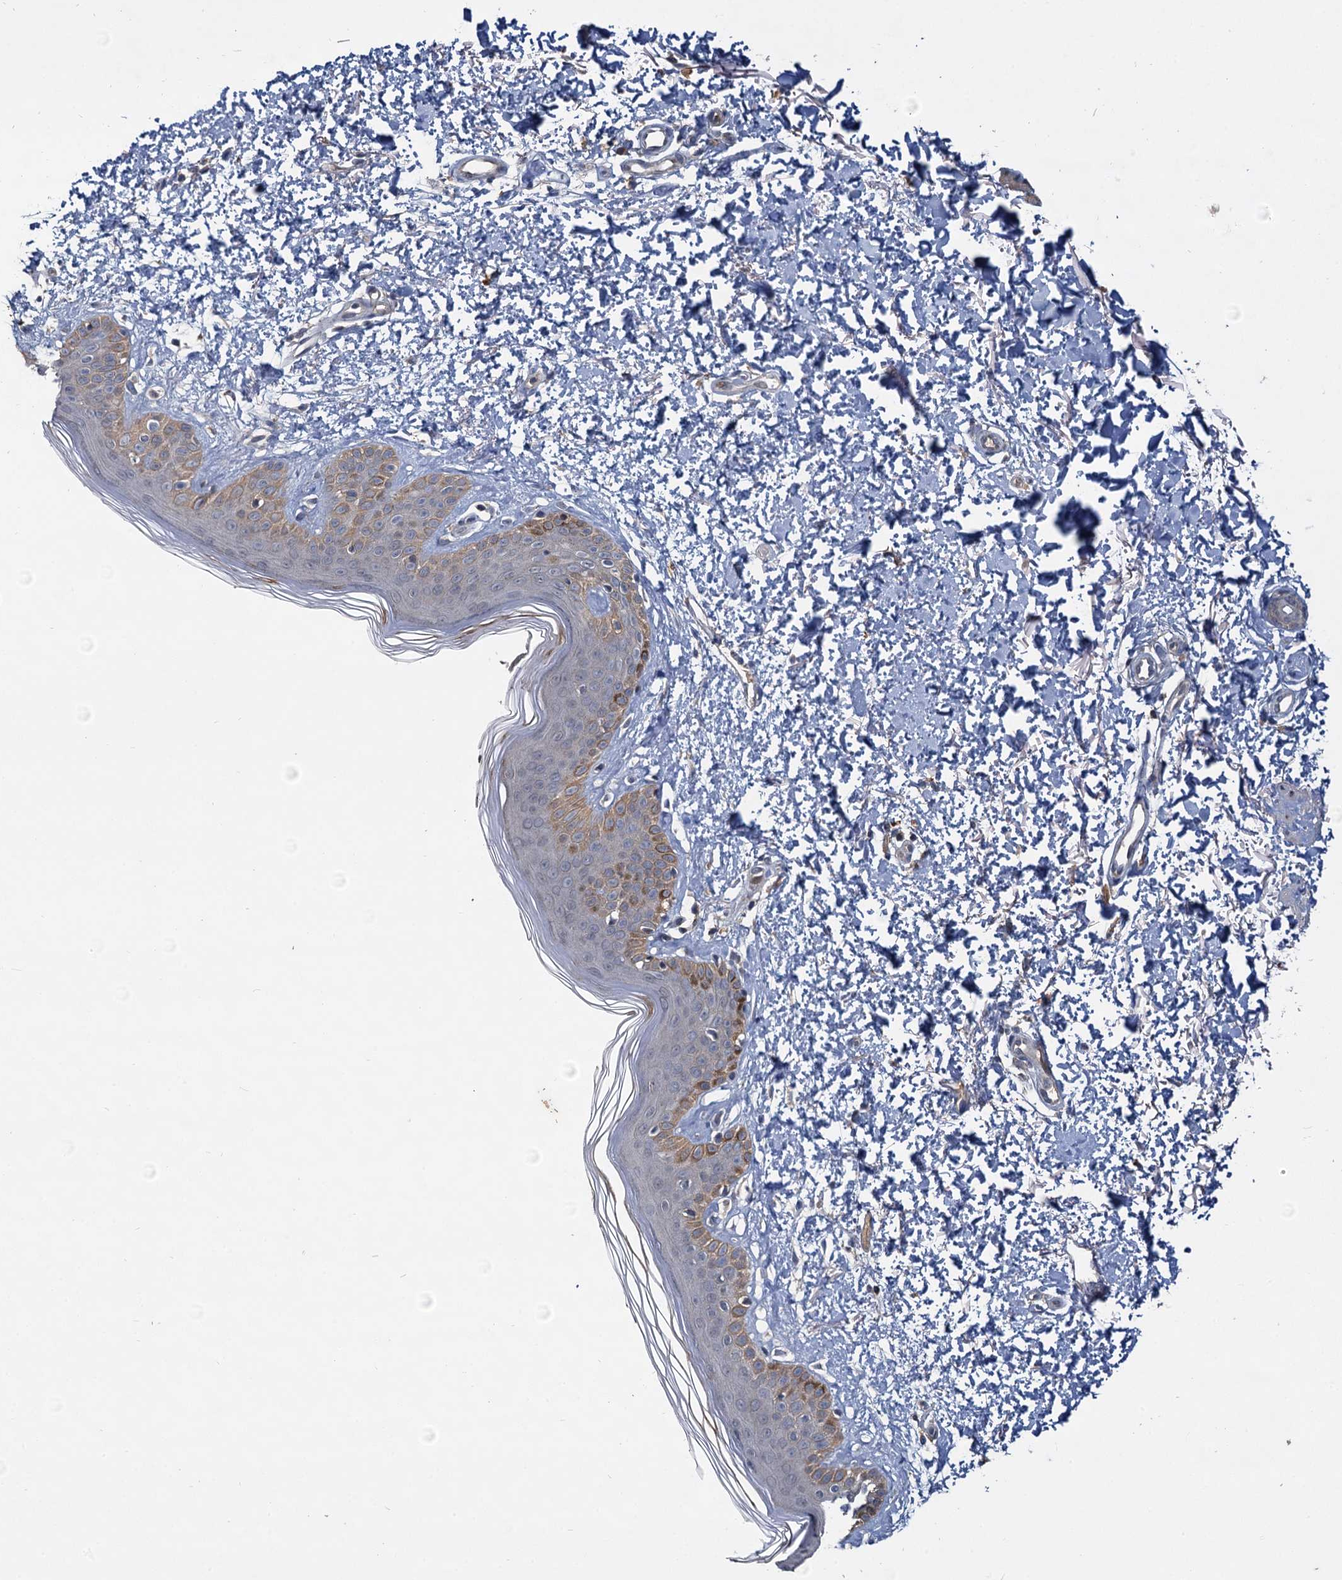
{"staining": {"intensity": "negative", "quantity": "none", "location": "none"}, "tissue": "skin", "cell_type": "Fibroblasts", "image_type": "normal", "snomed": [{"axis": "morphology", "description": "Normal tissue, NOS"}, {"axis": "topography", "description": "Skin"}], "caption": "This image is of normal skin stained with immunohistochemistry to label a protein in brown with the nuclei are counter-stained blue. There is no staining in fibroblasts.", "gene": "TMEM39A", "patient": {"sex": "female", "age": 64}}